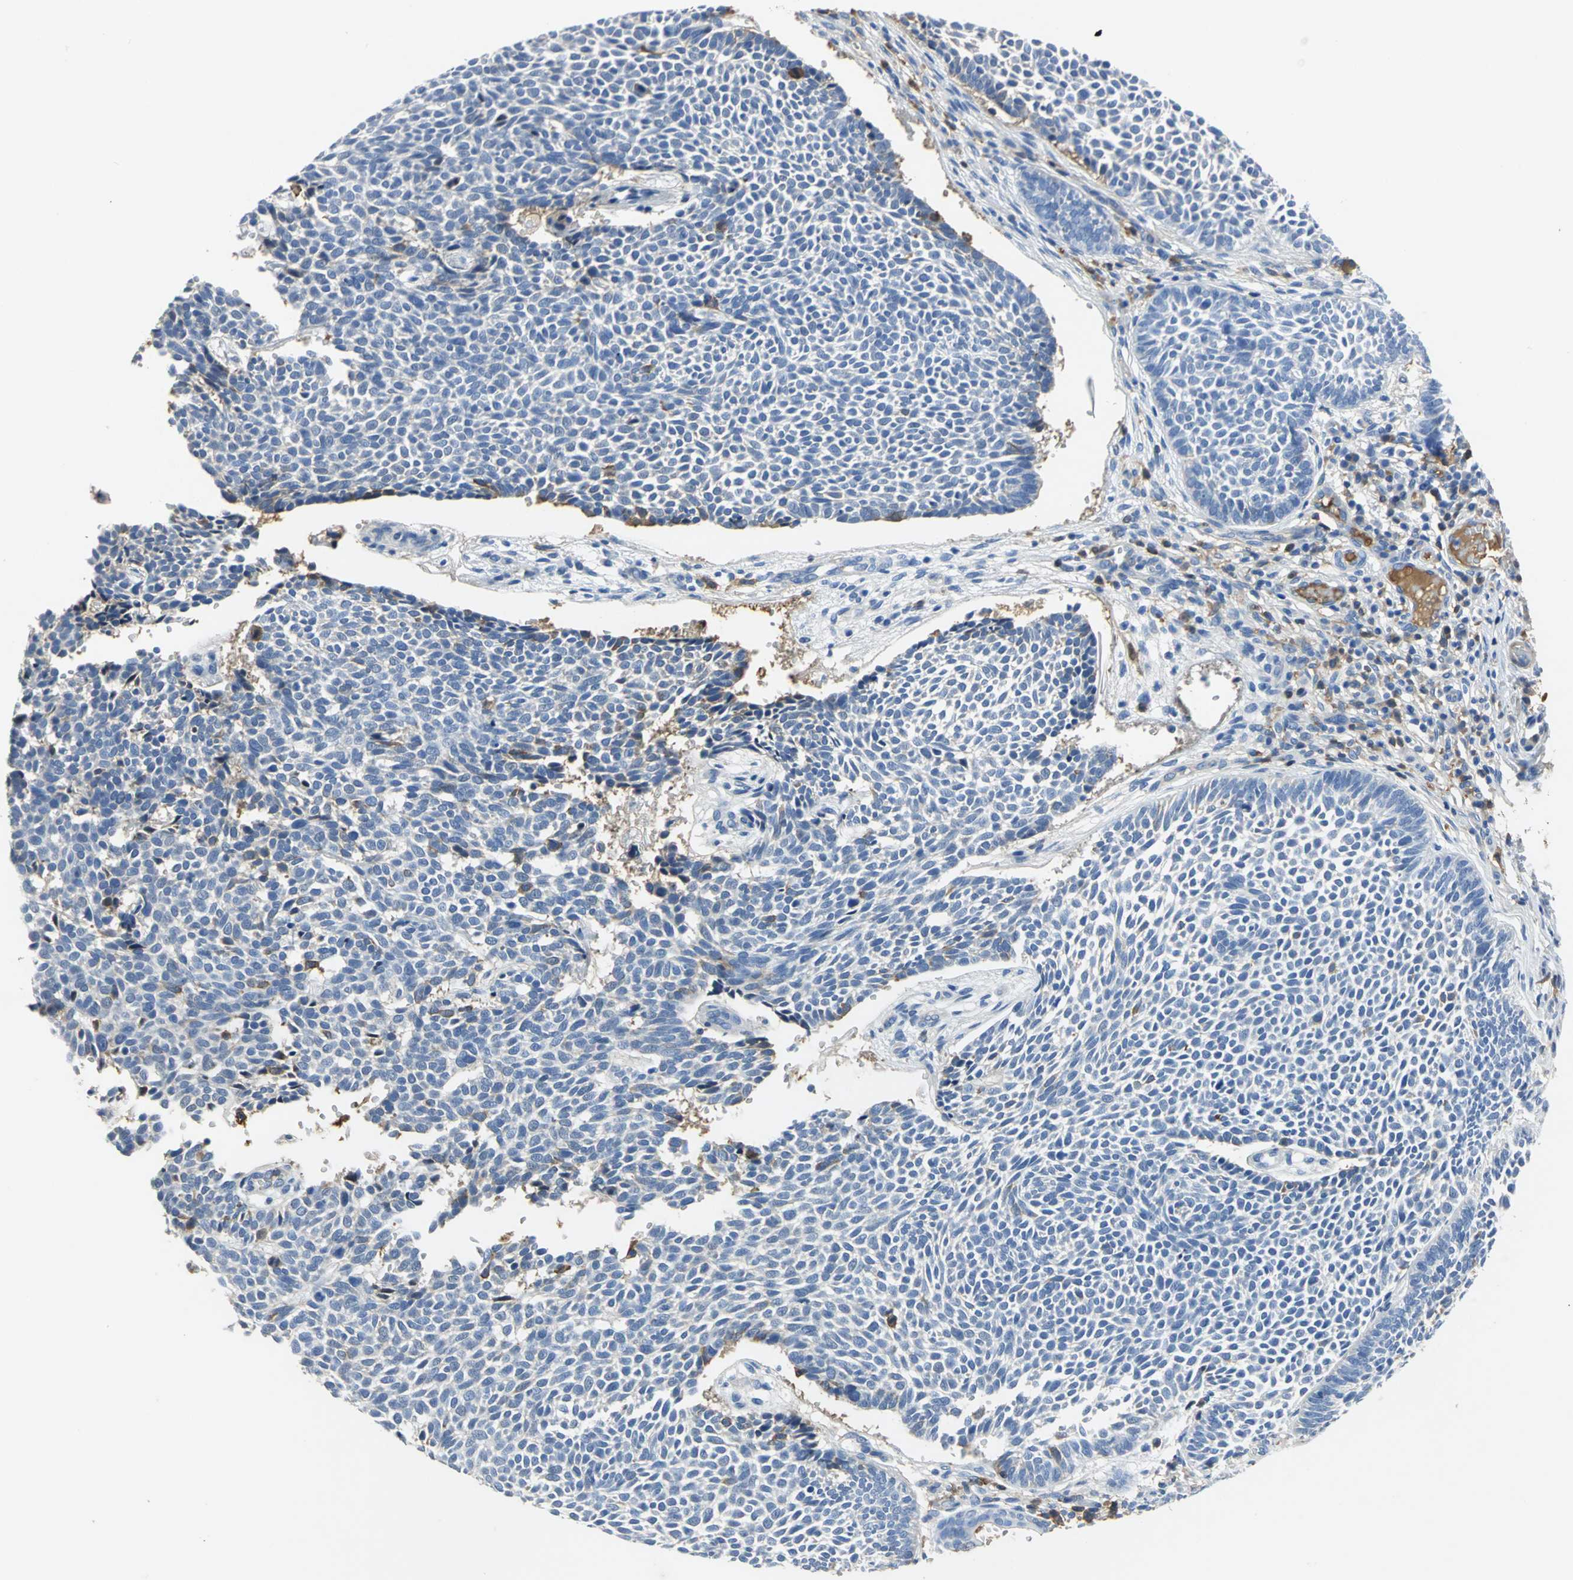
{"staining": {"intensity": "negative", "quantity": "none", "location": "none"}, "tissue": "skin cancer", "cell_type": "Tumor cells", "image_type": "cancer", "snomed": [{"axis": "morphology", "description": "Normal tissue, NOS"}, {"axis": "morphology", "description": "Basal cell carcinoma"}, {"axis": "topography", "description": "Skin"}], "caption": "Immunohistochemical staining of skin cancer (basal cell carcinoma) demonstrates no significant positivity in tumor cells.", "gene": "GYG2", "patient": {"sex": "male", "age": 87}}